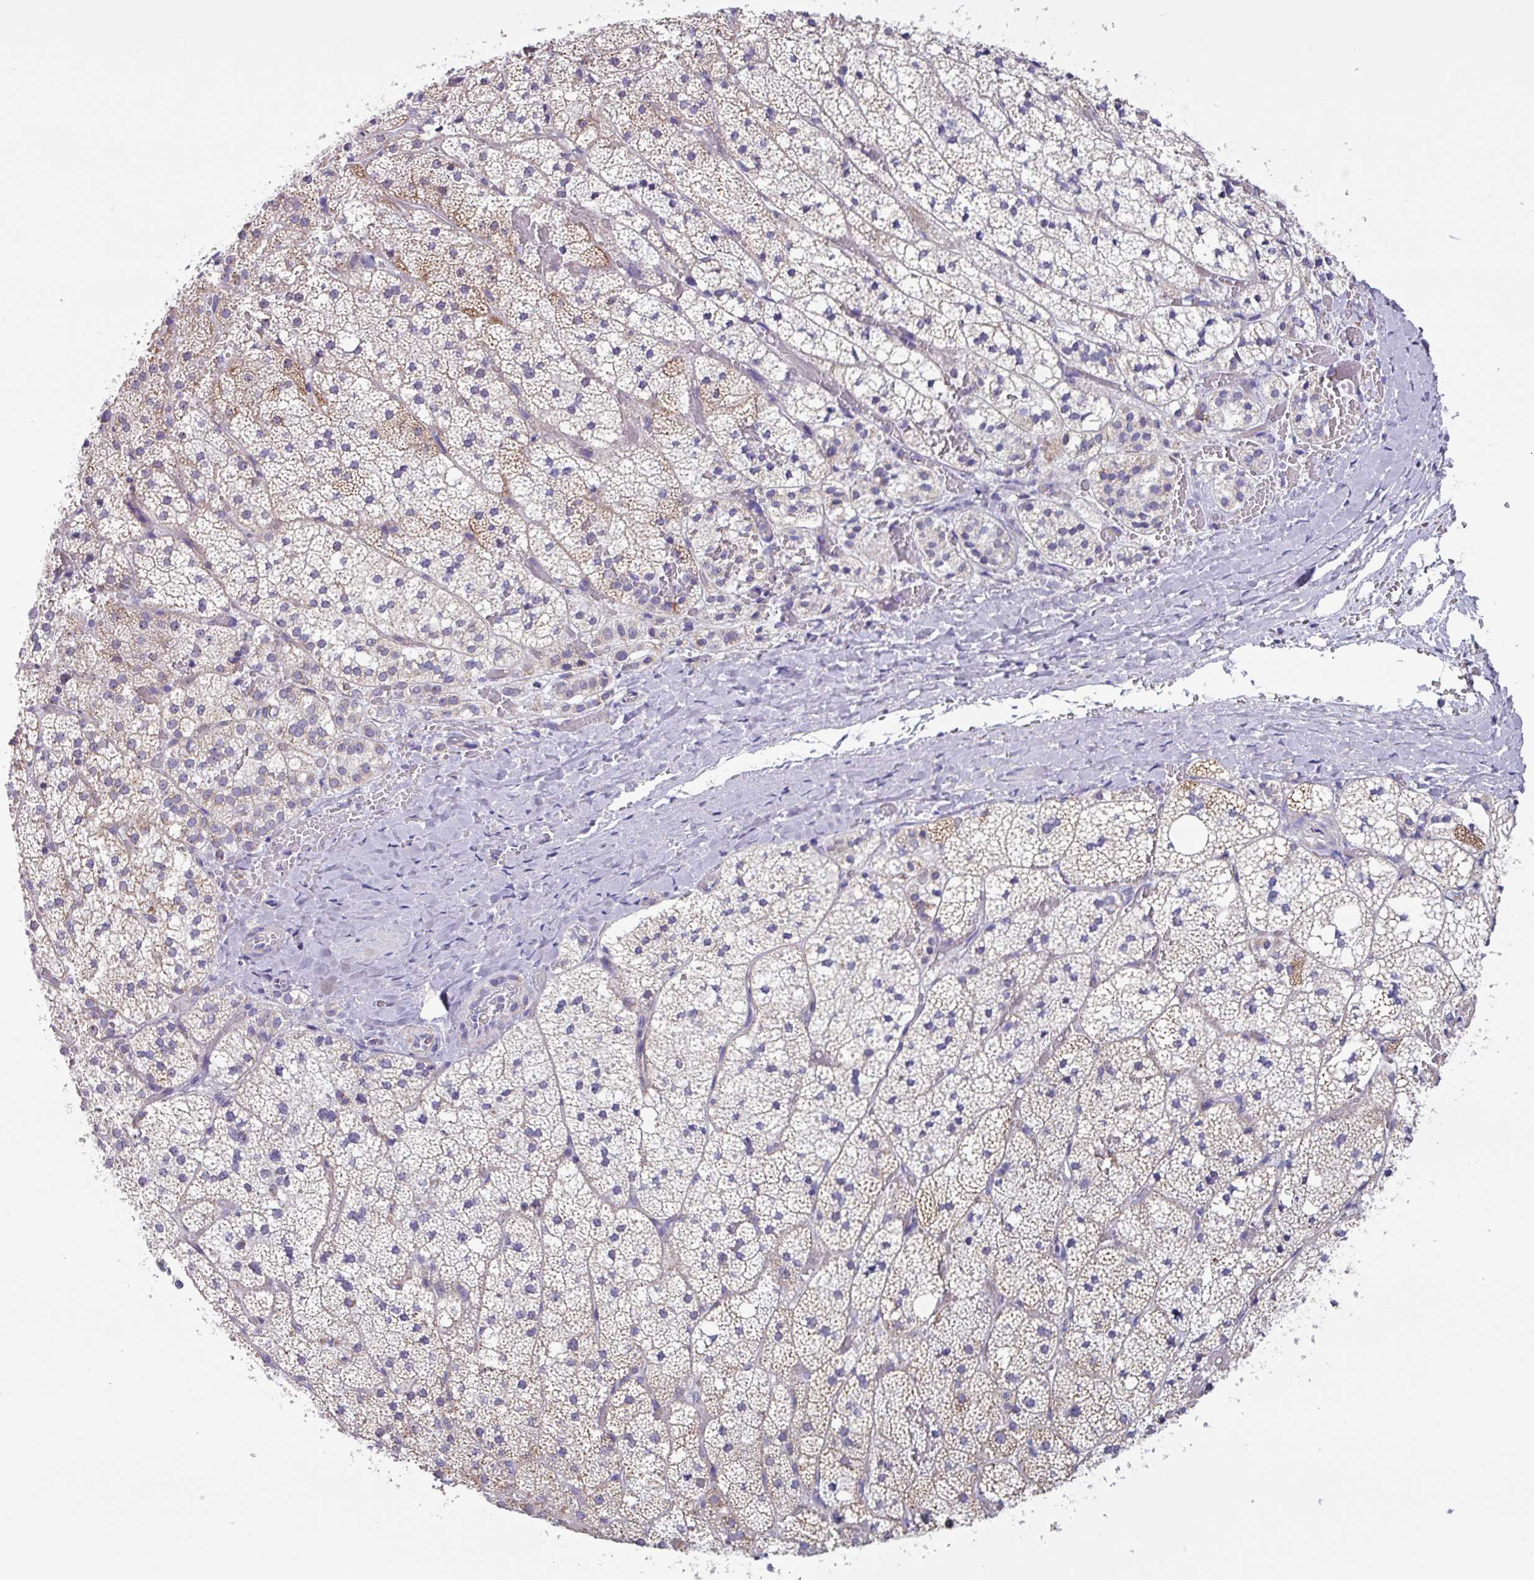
{"staining": {"intensity": "moderate", "quantity": "<25%", "location": "cytoplasmic/membranous"}, "tissue": "adrenal gland", "cell_type": "Glandular cells", "image_type": "normal", "snomed": [{"axis": "morphology", "description": "Normal tissue, NOS"}, {"axis": "topography", "description": "Adrenal gland"}], "caption": "Protein analysis of benign adrenal gland reveals moderate cytoplasmic/membranous expression in about <25% of glandular cells. (Stains: DAB in brown, nuclei in blue, Microscopy: brightfield microscopy at high magnification).", "gene": "MT", "patient": {"sex": "male", "age": 53}}